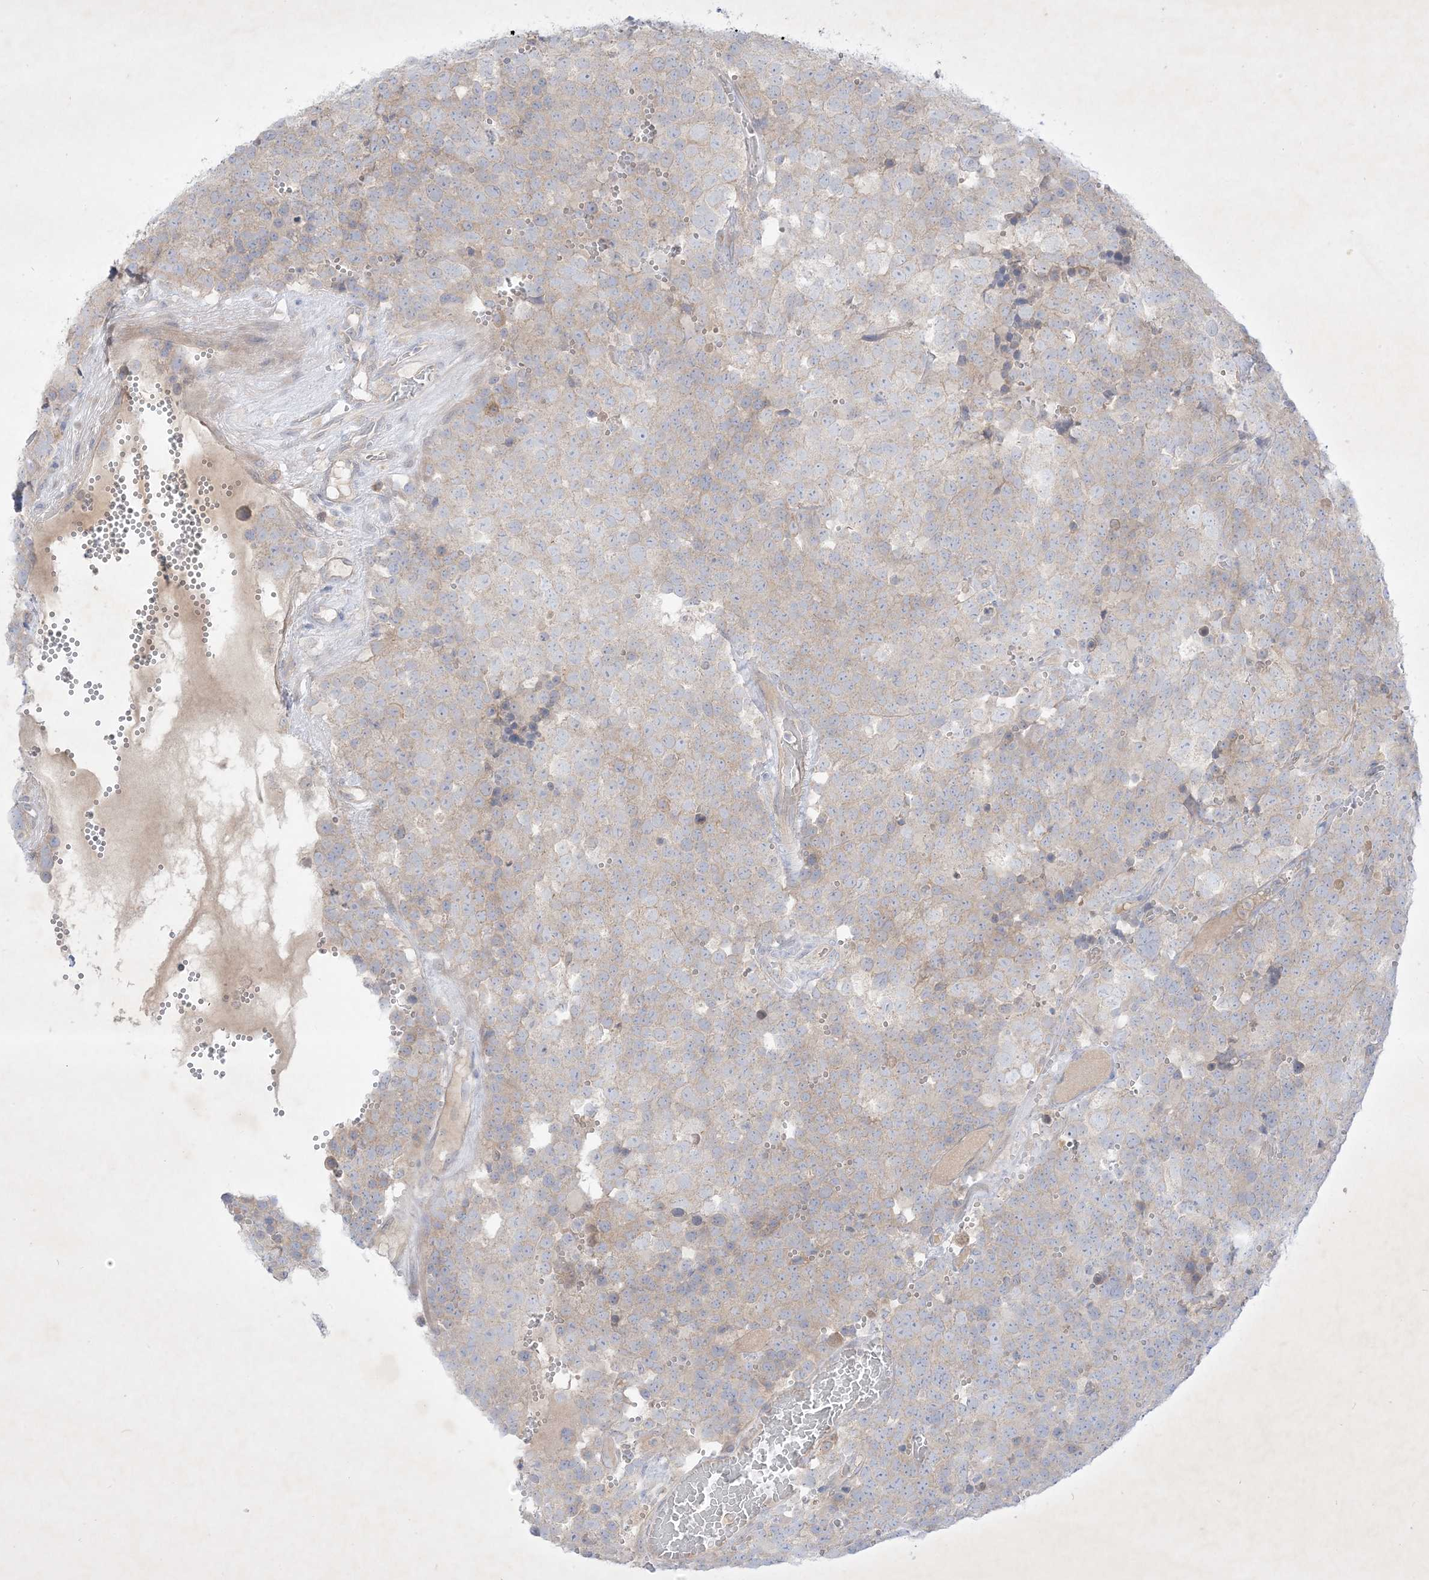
{"staining": {"intensity": "weak", "quantity": "25%-75%", "location": "cytoplasmic/membranous"}, "tissue": "testis cancer", "cell_type": "Tumor cells", "image_type": "cancer", "snomed": [{"axis": "morphology", "description": "Seminoma, NOS"}, {"axis": "topography", "description": "Testis"}], "caption": "The image reveals a brown stain indicating the presence of a protein in the cytoplasmic/membranous of tumor cells in seminoma (testis).", "gene": "PLEKHA3", "patient": {"sex": "male", "age": 71}}